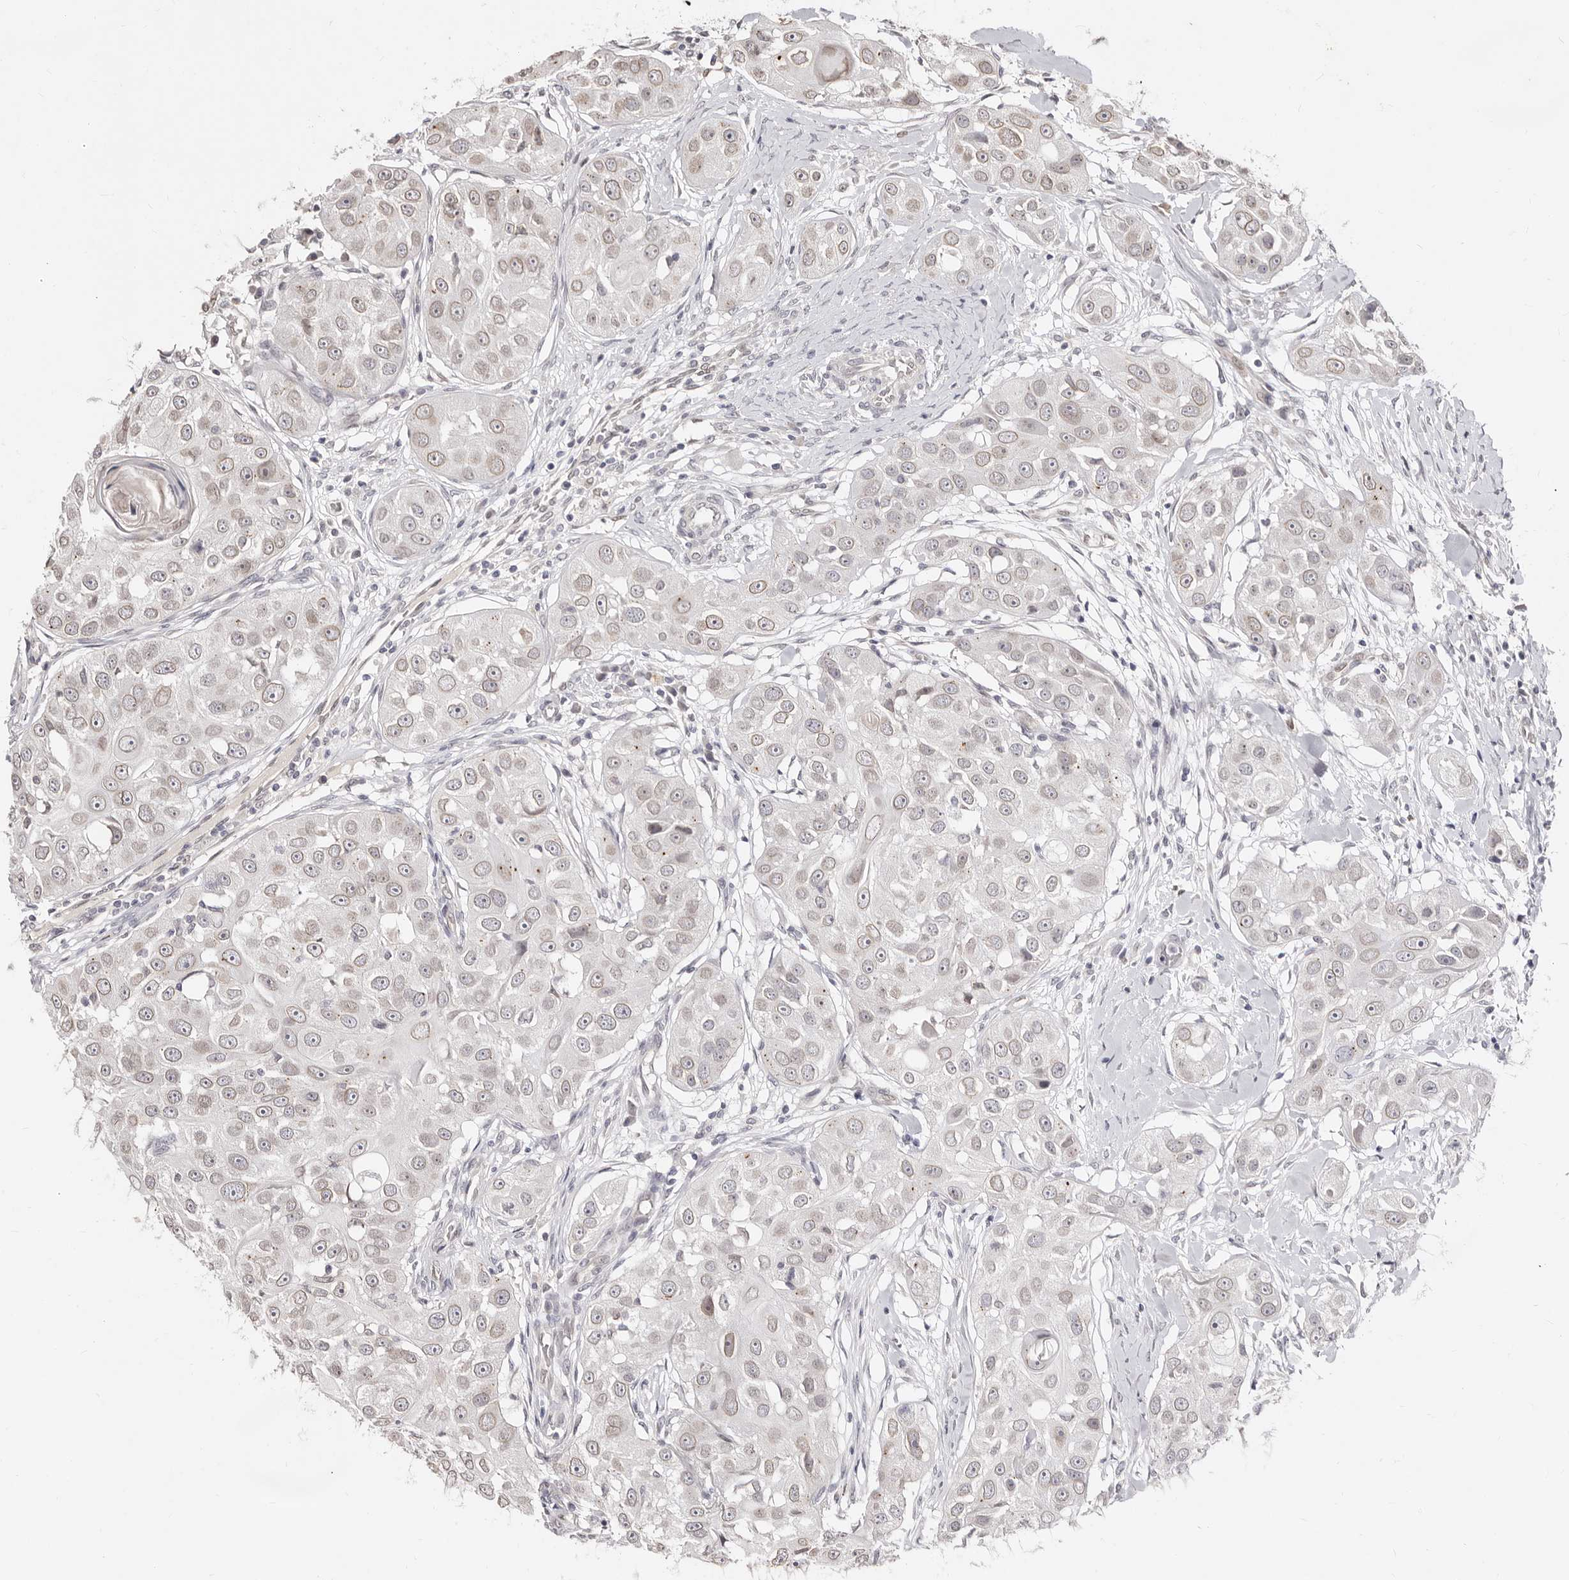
{"staining": {"intensity": "weak", "quantity": "25%-75%", "location": "cytoplasmic/membranous,nuclear"}, "tissue": "head and neck cancer", "cell_type": "Tumor cells", "image_type": "cancer", "snomed": [{"axis": "morphology", "description": "Normal tissue, NOS"}, {"axis": "morphology", "description": "Squamous cell carcinoma, NOS"}, {"axis": "topography", "description": "Skeletal muscle"}, {"axis": "topography", "description": "Head-Neck"}], "caption": "A photomicrograph showing weak cytoplasmic/membranous and nuclear positivity in about 25%-75% of tumor cells in head and neck cancer (squamous cell carcinoma), as visualized by brown immunohistochemical staining.", "gene": "LCORL", "patient": {"sex": "male", "age": 51}}